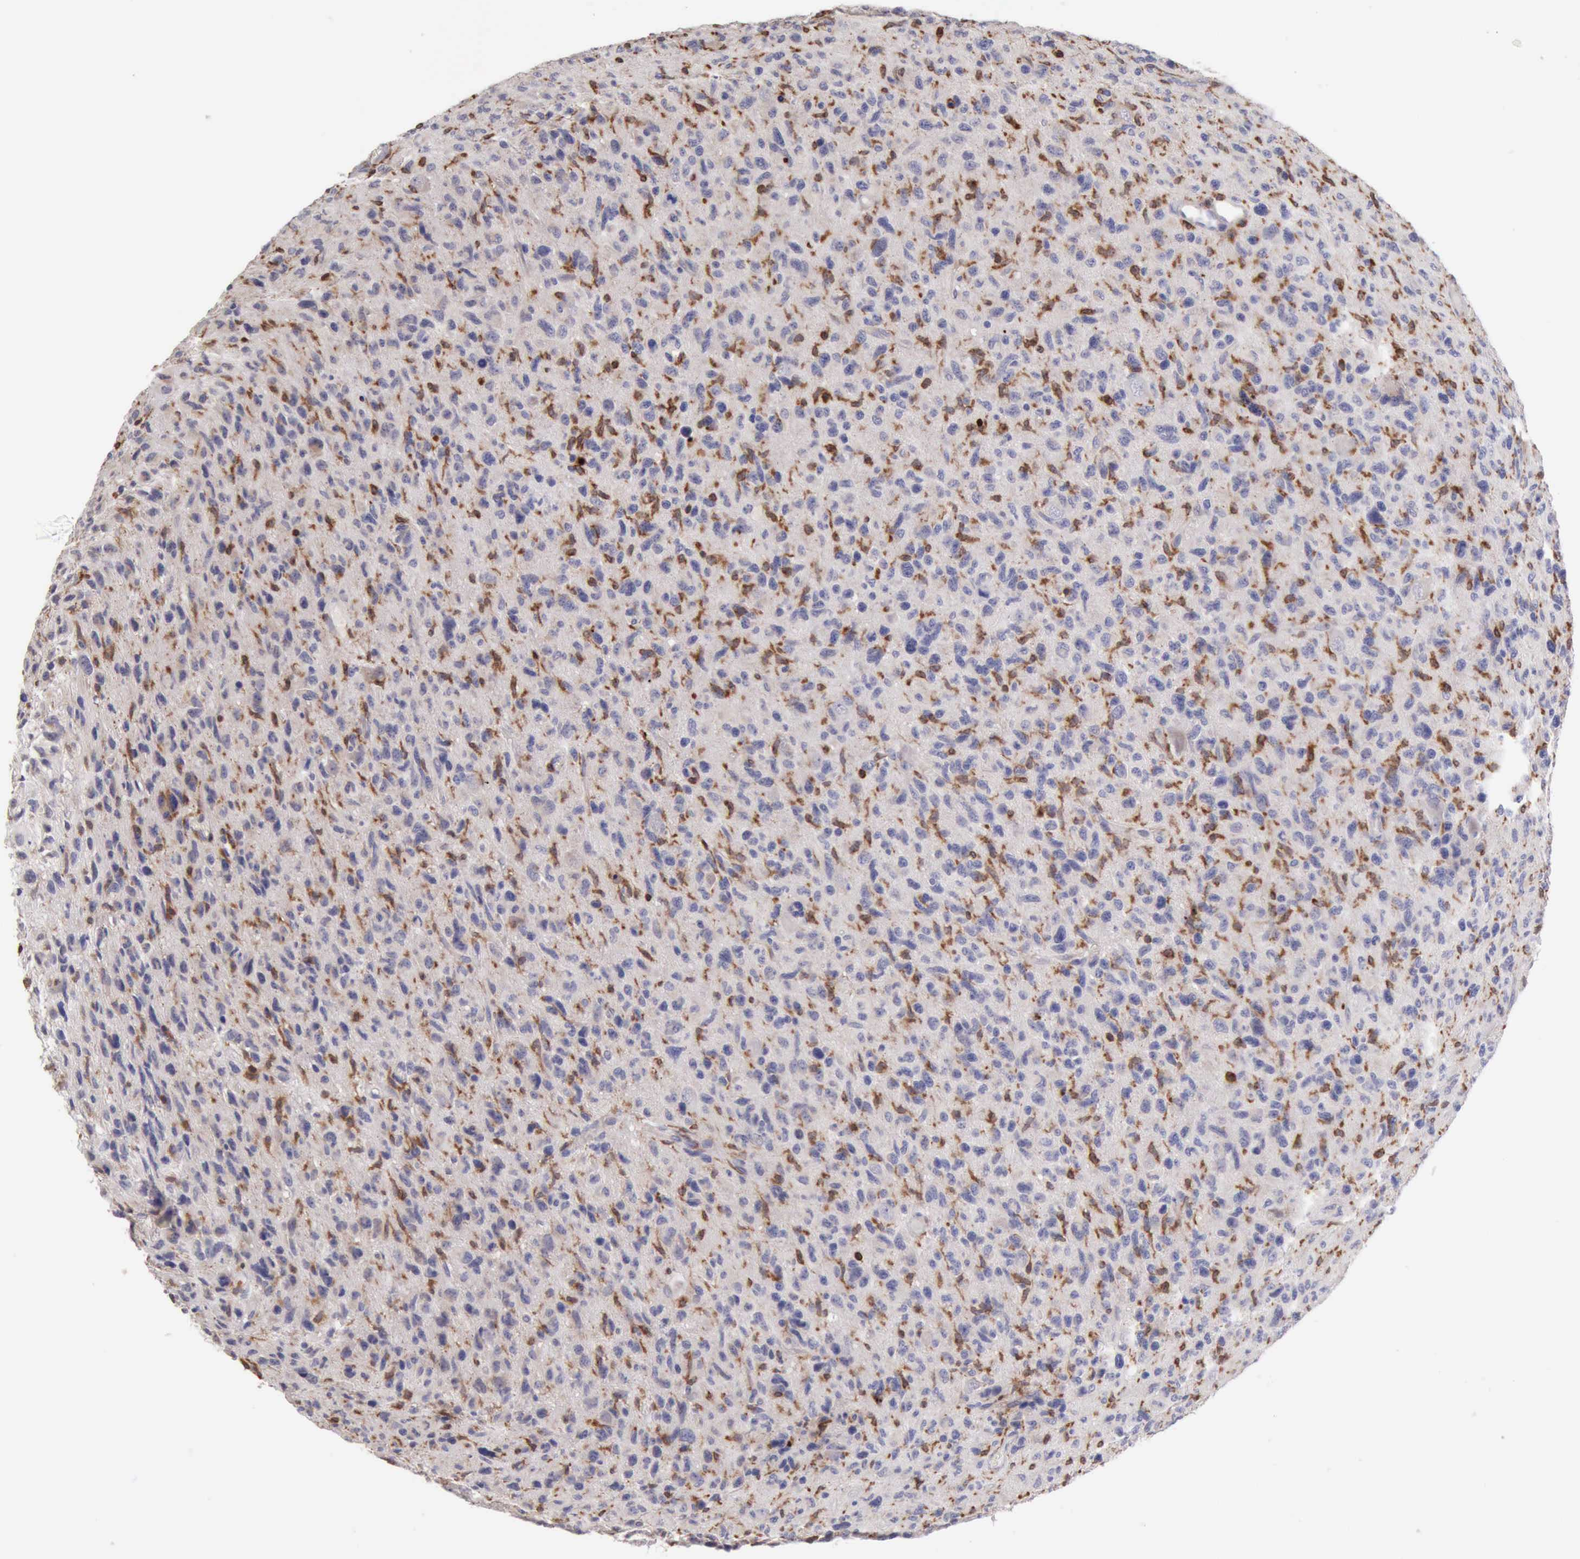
{"staining": {"intensity": "negative", "quantity": "none", "location": "none"}, "tissue": "glioma", "cell_type": "Tumor cells", "image_type": "cancer", "snomed": [{"axis": "morphology", "description": "Glioma, malignant, High grade"}, {"axis": "topography", "description": "Brain"}], "caption": "Immunohistochemical staining of human glioma demonstrates no significant positivity in tumor cells.", "gene": "SASH3", "patient": {"sex": "female", "age": 60}}